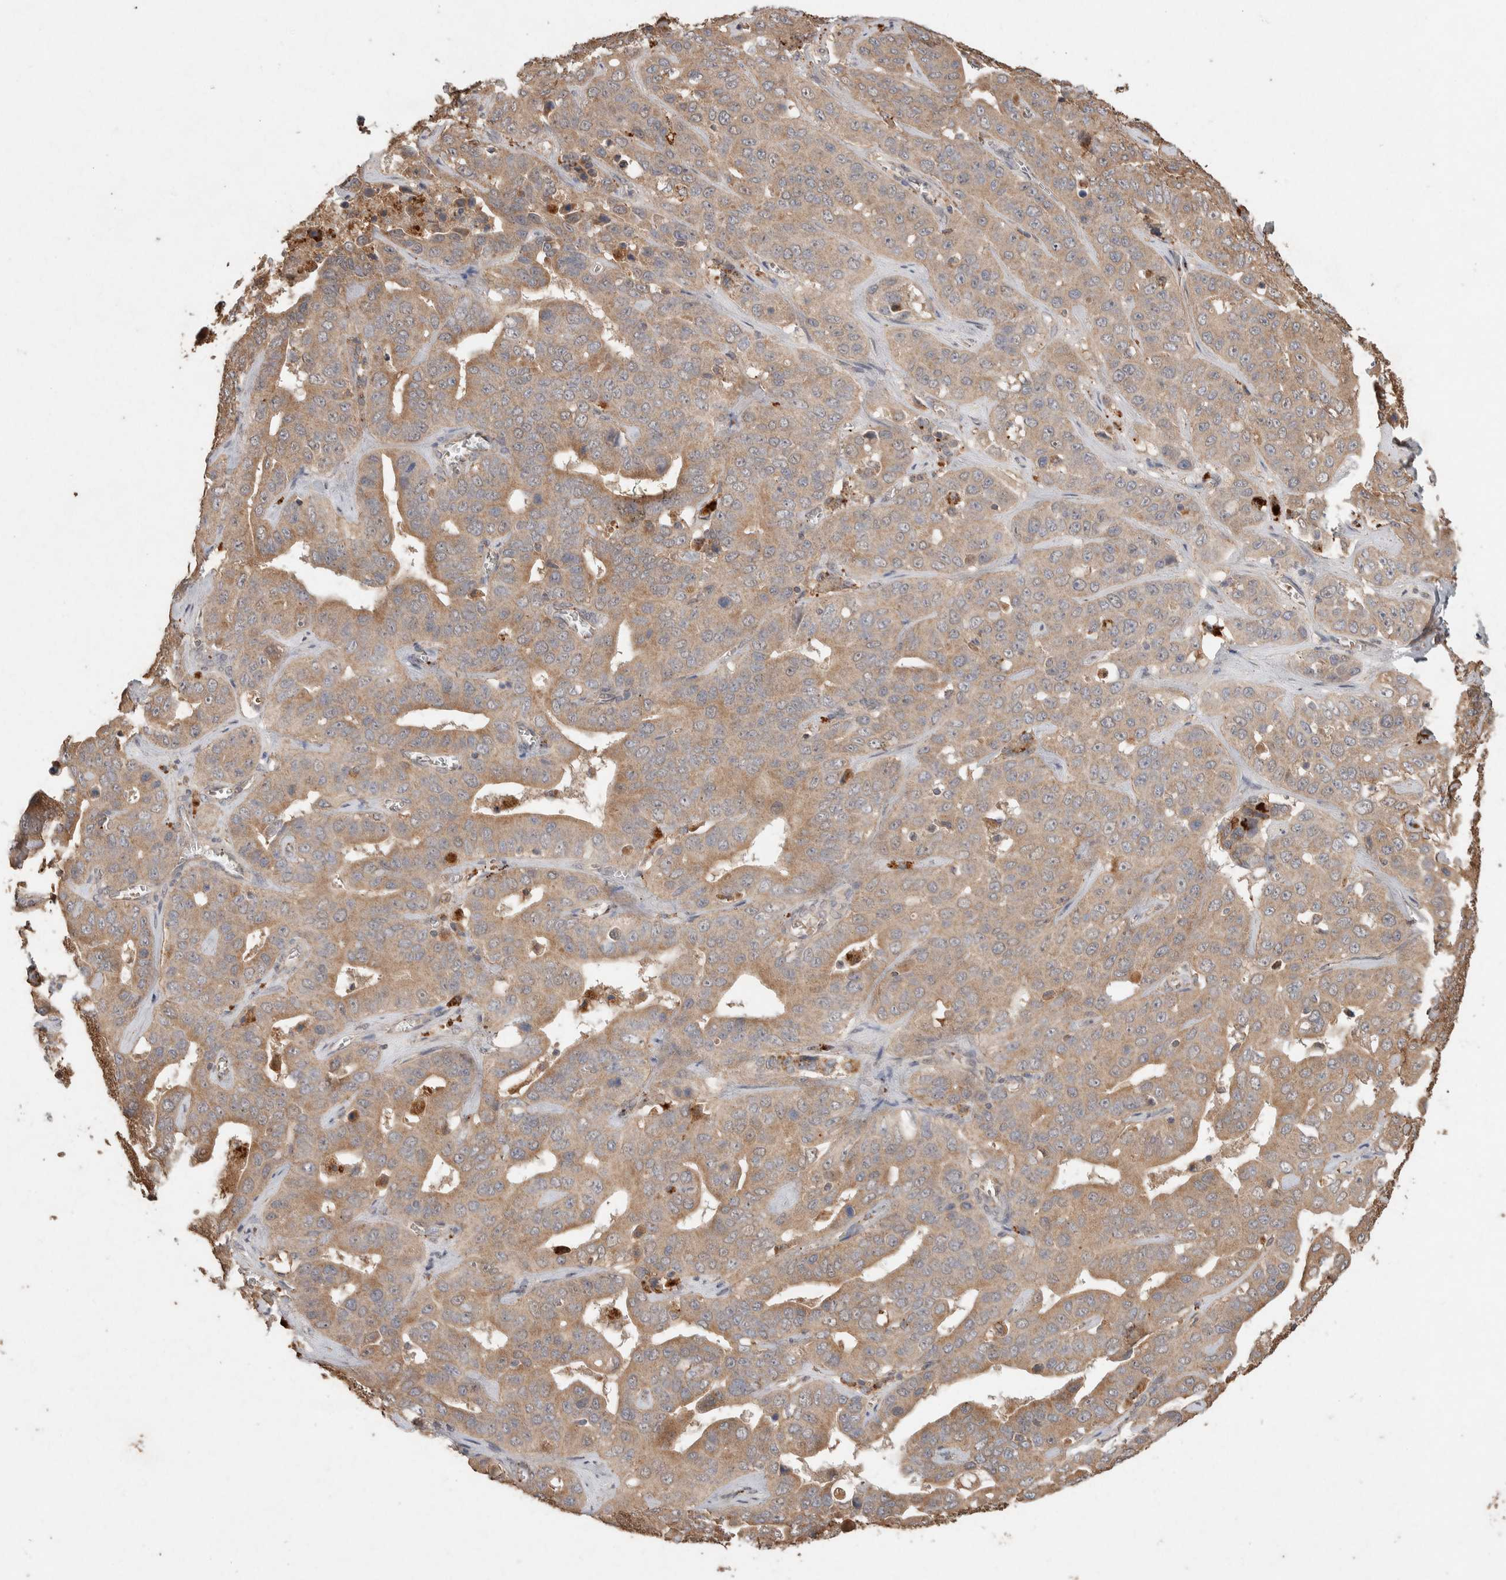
{"staining": {"intensity": "weak", "quantity": ">75%", "location": "cytoplasmic/membranous"}, "tissue": "liver cancer", "cell_type": "Tumor cells", "image_type": "cancer", "snomed": [{"axis": "morphology", "description": "Cholangiocarcinoma"}, {"axis": "topography", "description": "Liver"}], "caption": "Human liver cholangiocarcinoma stained with a protein marker demonstrates weak staining in tumor cells.", "gene": "KCNJ5", "patient": {"sex": "female", "age": 52}}